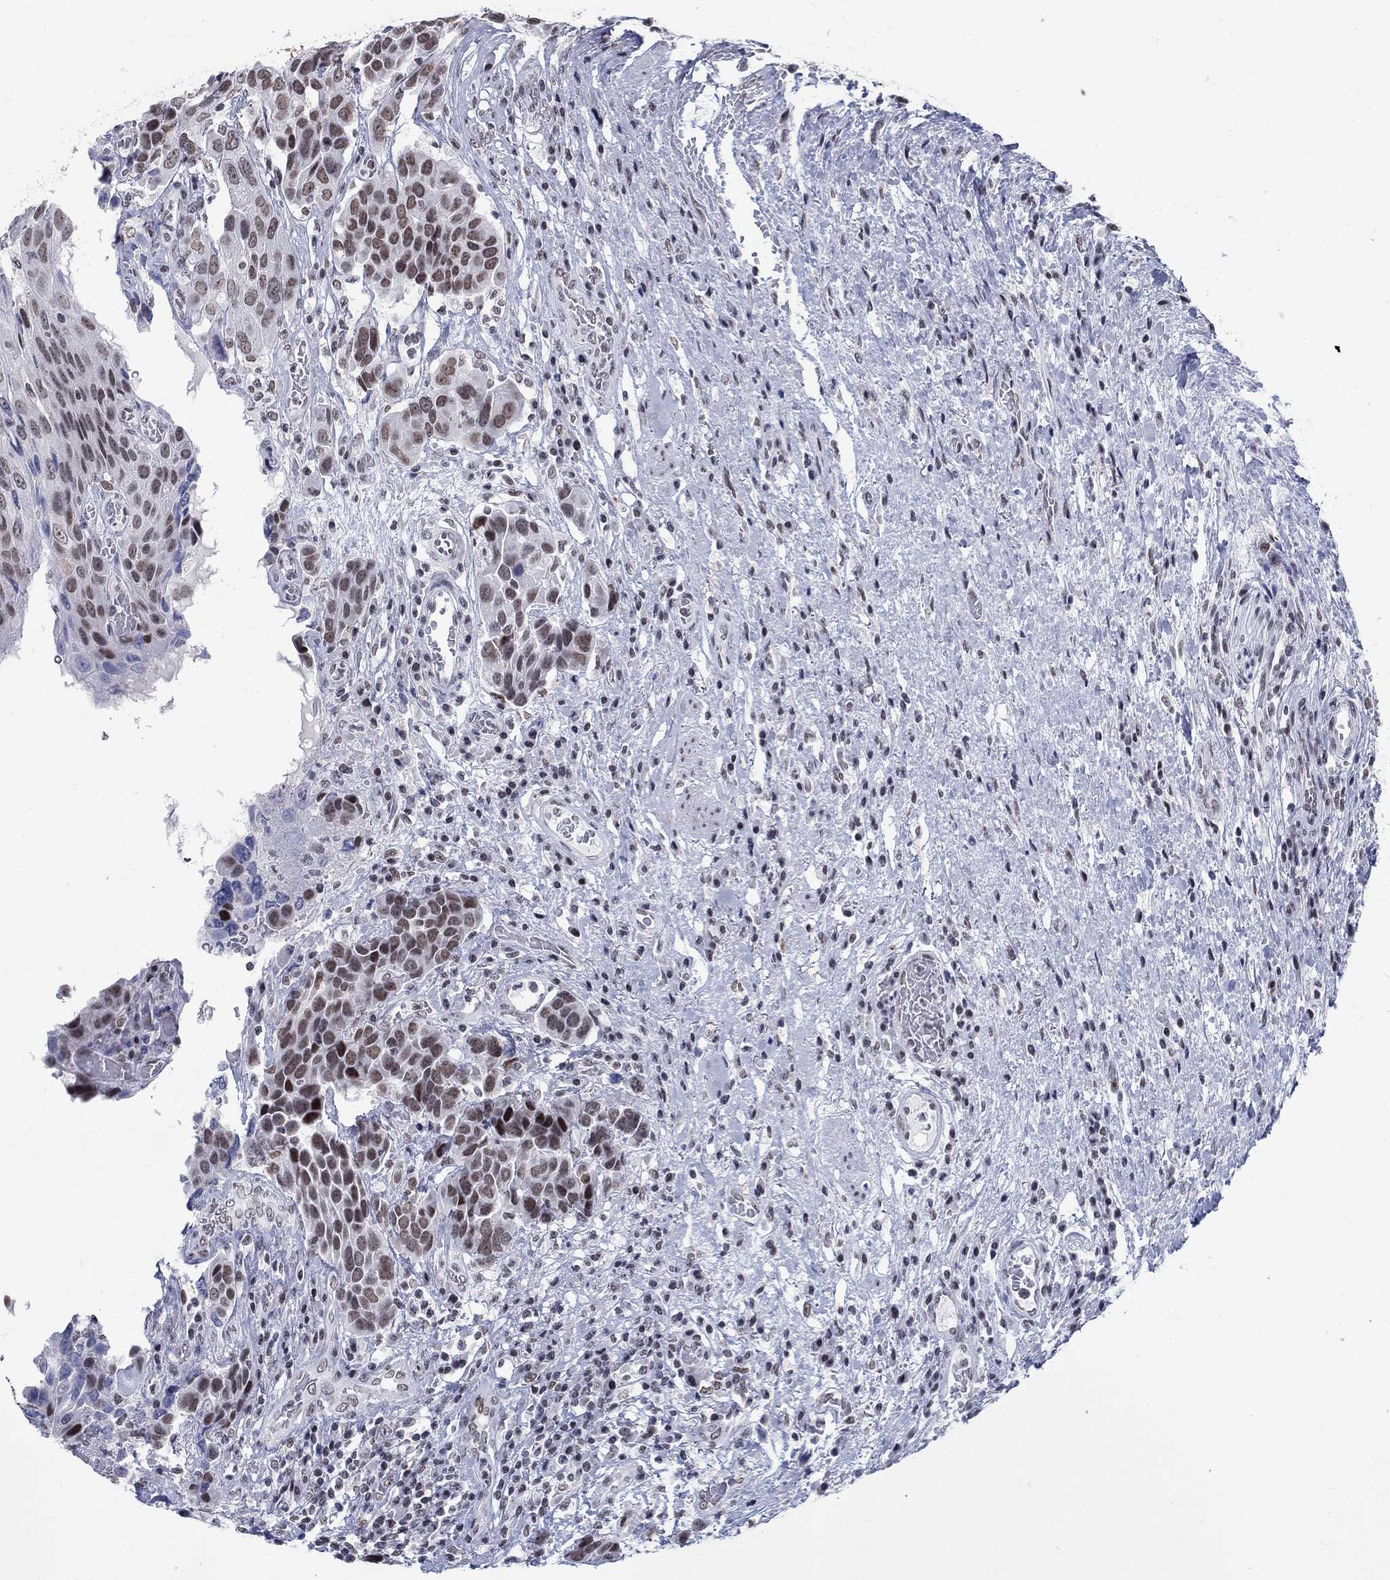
{"staining": {"intensity": "moderate", "quantity": "25%-75%", "location": "nuclear"}, "tissue": "urothelial cancer", "cell_type": "Tumor cells", "image_type": "cancer", "snomed": [{"axis": "morphology", "description": "Urothelial carcinoma, High grade"}, {"axis": "topography", "description": "Urinary bladder"}], "caption": "The immunohistochemical stain highlights moderate nuclear staining in tumor cells of urothelial cancer tissue.", "gene": "NPAS3", "patient": {"sex": "female", "age": 70}}